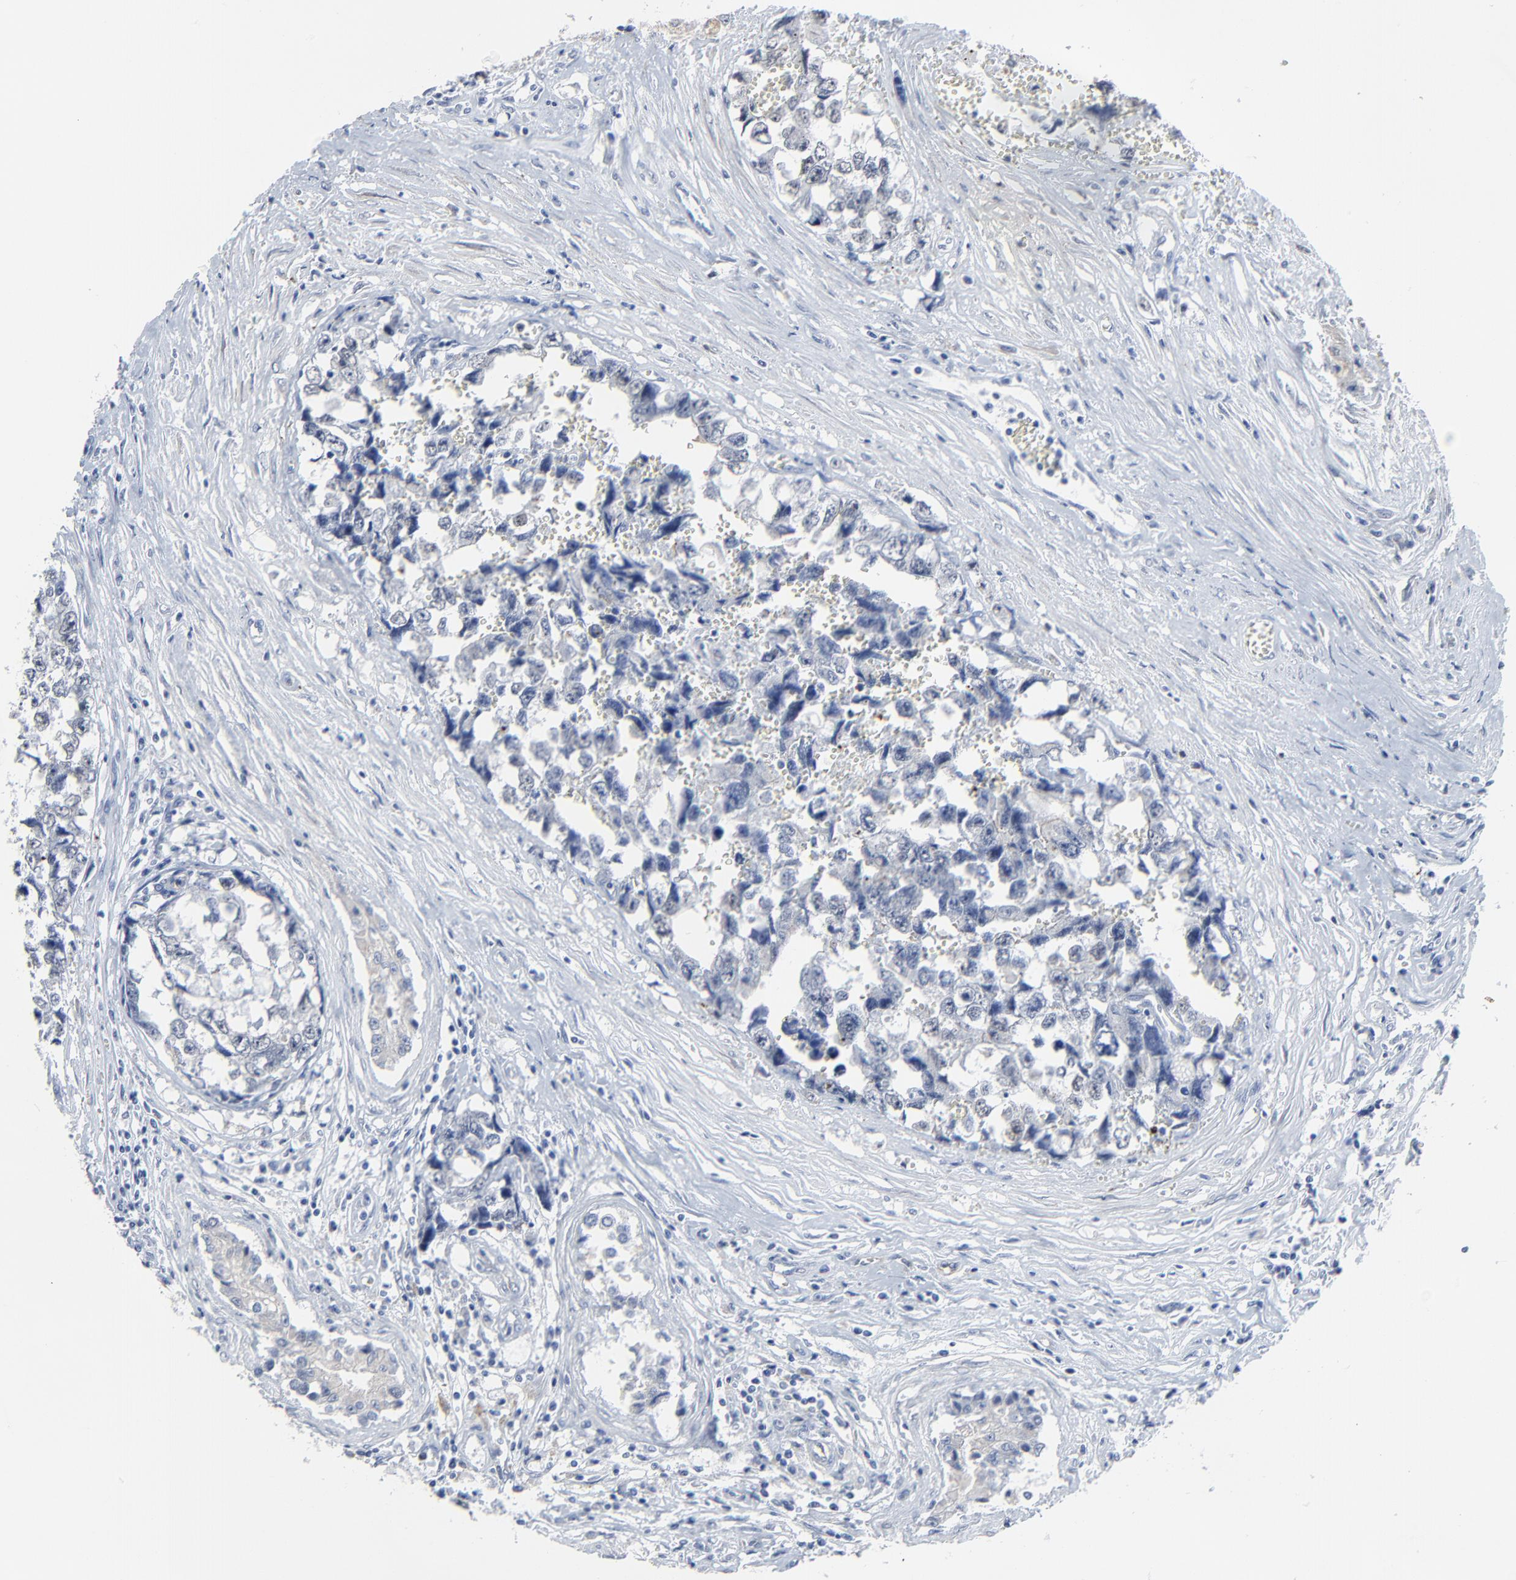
{"staining": {"intensity": "negative", "quantity": "none", "location": "none"}, "tissue": "testis cancer", "cell_type": "Tumor cells", "image_type": "cancer", "snomed": [{"axis": "morphology", "description": "Carcinoma, Embryonal, NOS"}, {"axis": "topography", "description": "Testis"}], "caption": "Protein analysis of embryonal carcinoma (testis) shows no significant expression in tumor cells. Brightfield microscopy of IHC stained with DAB (3,3'-diaminobenzidine) (brown) and hematoxylin (blue), captured at high magnification.", "gene": "BIRC3", "patient": {"sex": "male", "age": 31}}